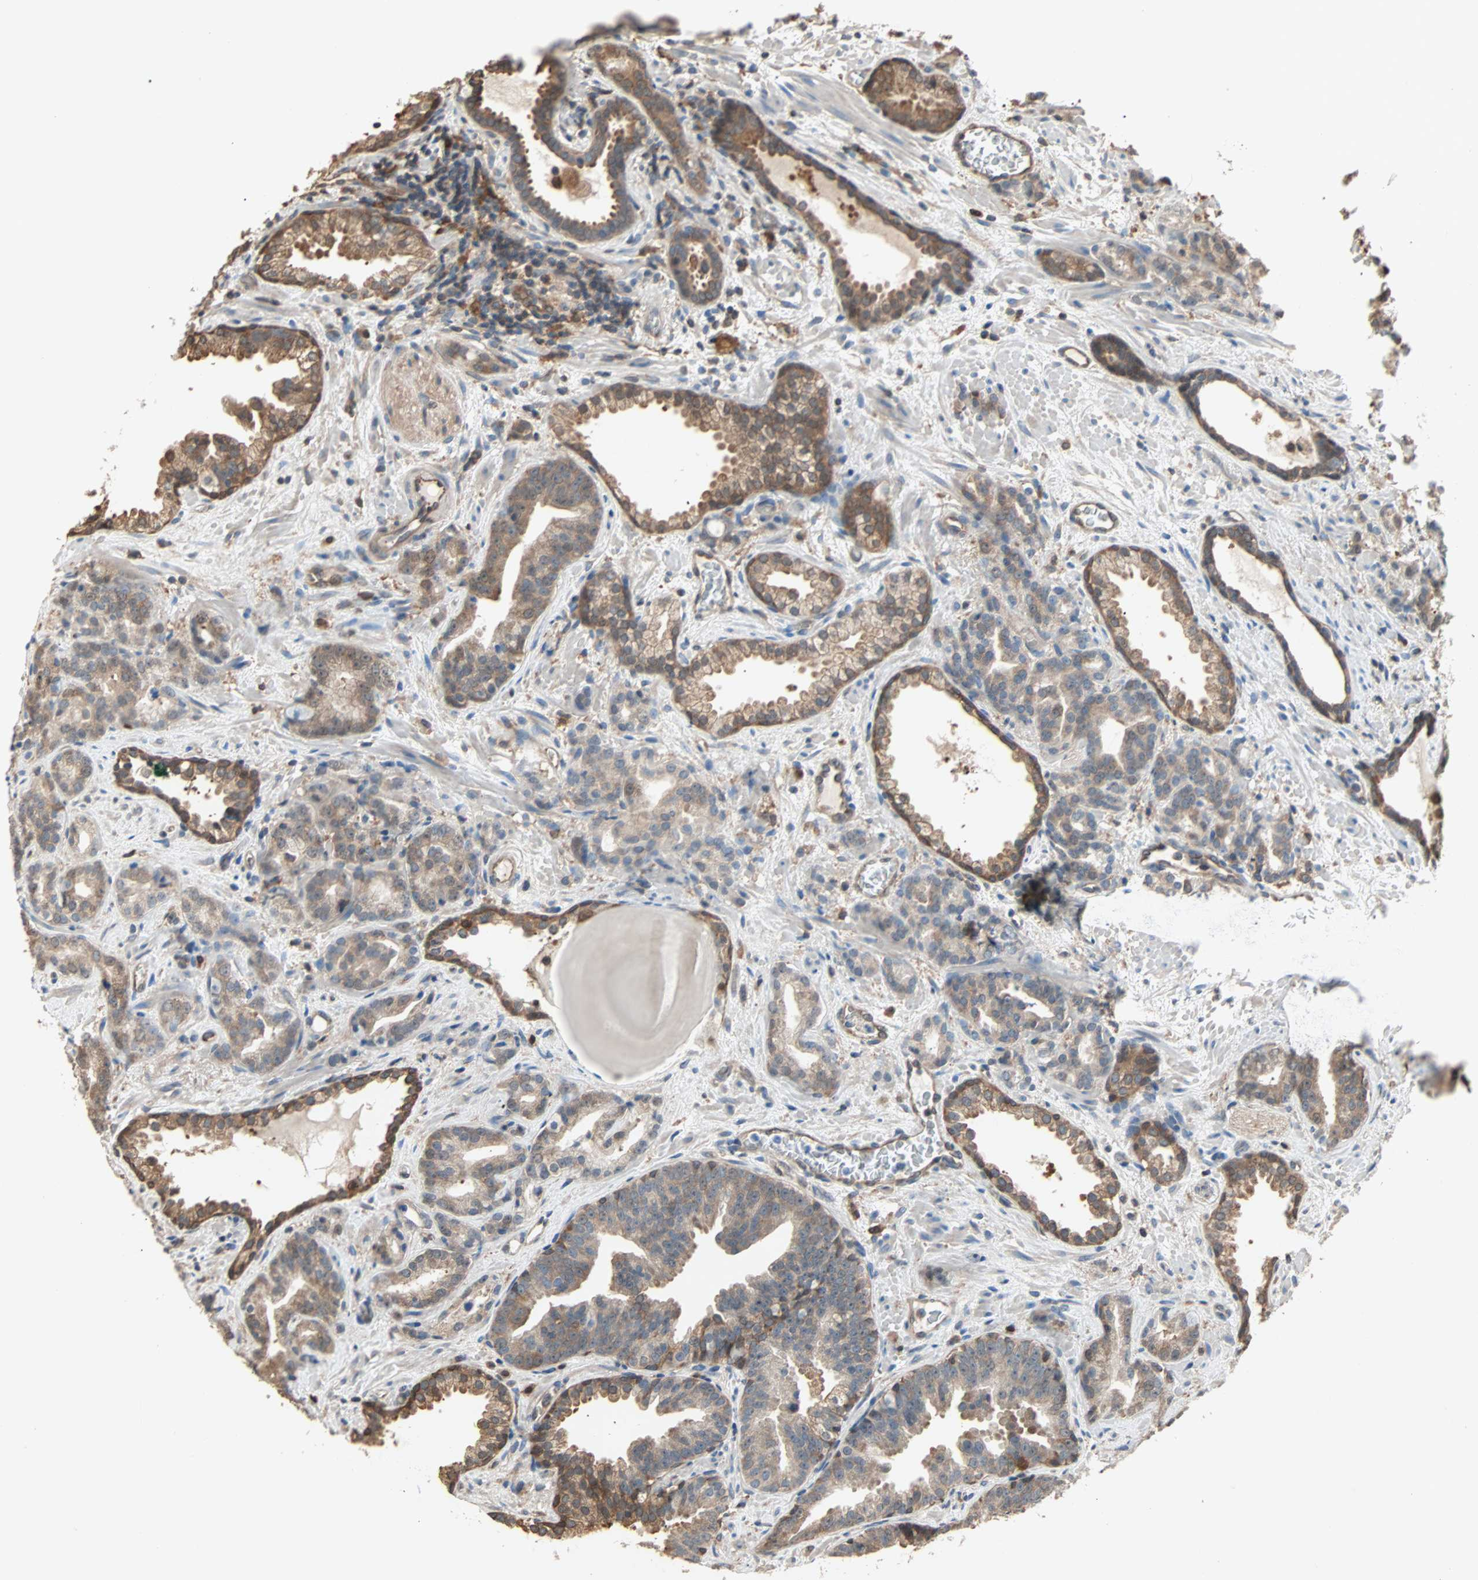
{"staining": {"intensity": "moderate", "quantity": ">75%", "location": "cytoplasmic/membranous,nuclear"}, "tissue": "prostate cancer", "cell_type": "Tumor cells", "image_type": "cancer", "snomed": [{"axis": "morphology", "description": "Adenocarcinoma, Low grade"}, {"axis": "topography", "description": "Prostate"}], "caption": "Brown immunohistochemical staining in adenocarcinoma (low-grade) (prostate) demonstrates moderate cytoplasmic/membranous and nuclear expression in about >75% of tumor cells.", "gene": "PRDX1", "patient": {"sex": "male", "age": 63}}